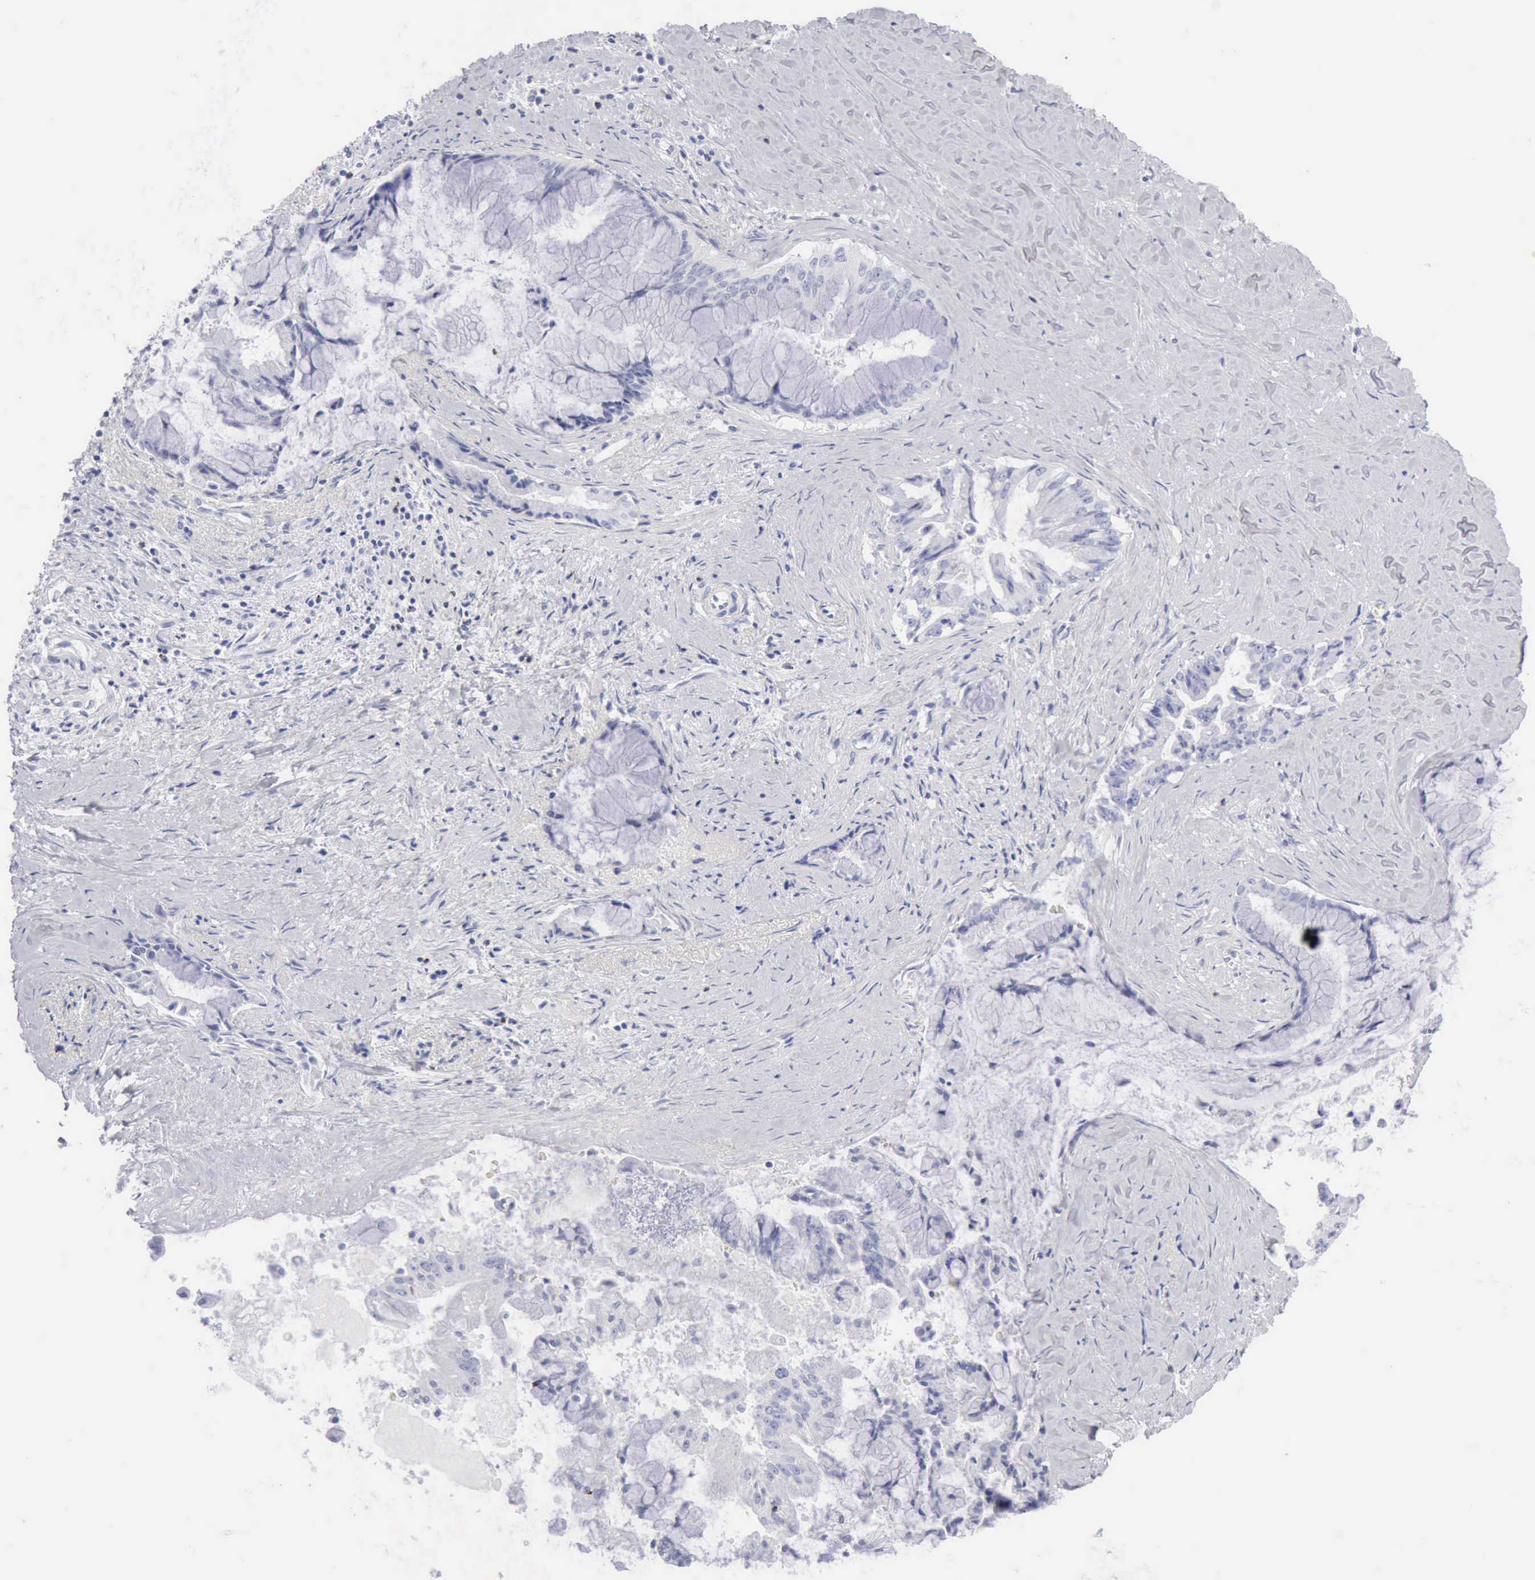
{"staining": {"intensity": "negative", "quantity": "none", "location": "none"}, "tissue": "pancreatic cancer", "cell_type": "Tumor cells", "image_type": "cancer", "snomed": [{"axis": "morphology", "description": "Adenocarcinoma, NOS"}, {"axis": "topography", "description": "Pancreas"}], "caption": "This is a photomicrograph of IHC staining of adenocarcinoma (pancreatic), which shows no expression in tumor cells. The staining is performed using DAB brown chromogen with nuclei counter-stained in using hematoxylin.", "gene": "GZMB", "patient": {"sex": "male", "age": 59}}